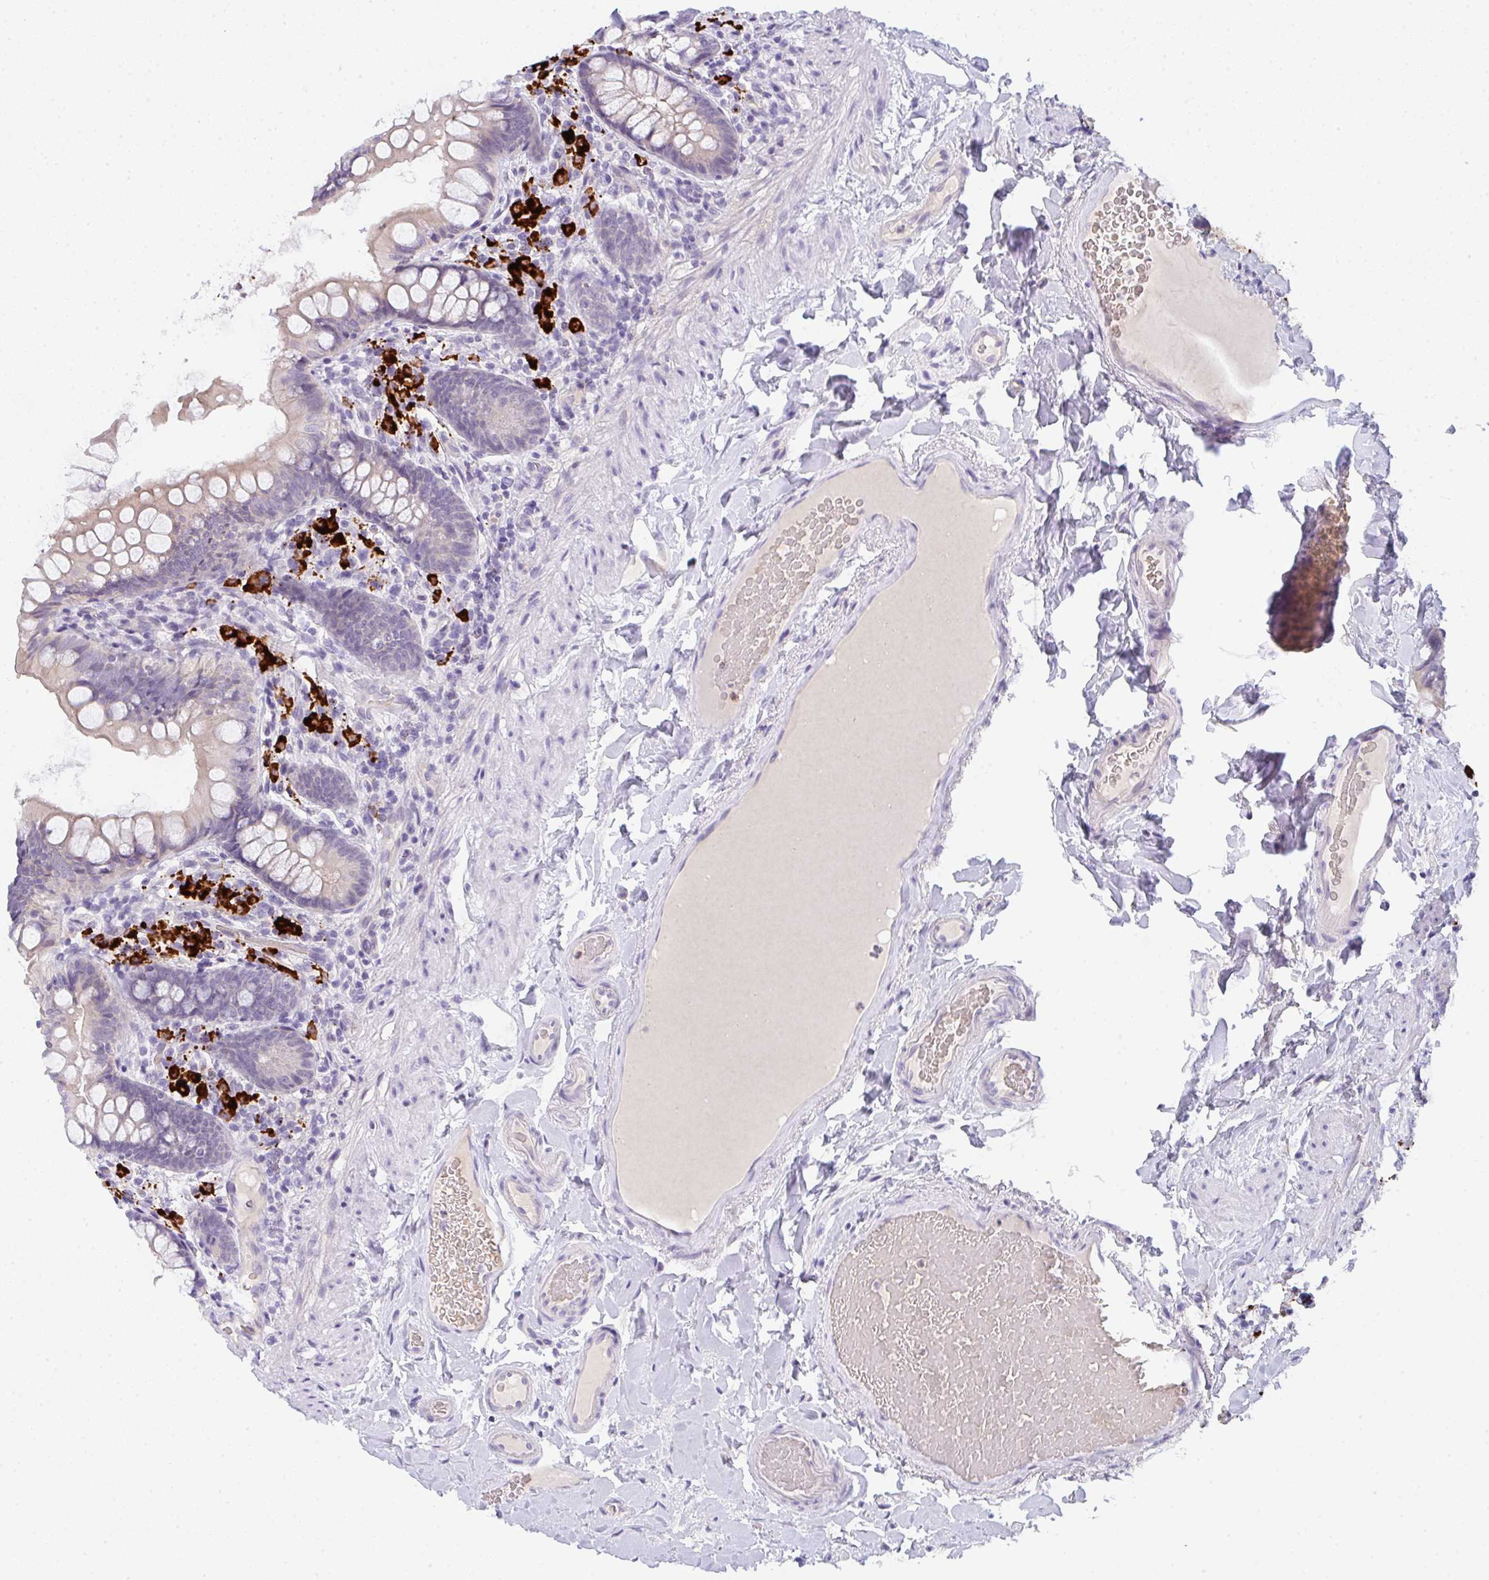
{"staining": {"intensity": "weak", "quantity": "25%-75%", "location": "cytoplasmic/membranous"}, "tissue": "small intestine", "cell_type": "Glandular cells", "image_type": "normal", "snomed": [{"axis": "morphology", "description": "Normal tissue, NOS"}, {"axis": "topography", "description": "Small intestine"}], "caption": "Unremarkable small intestine demonstrates weak cytoplasmic/membranous staining in about 25%-75% of glandular cells, visualized by immunohistochemistry.", "gene": "CACNA1S", "patient": {"sex": "male", "age": 70}}